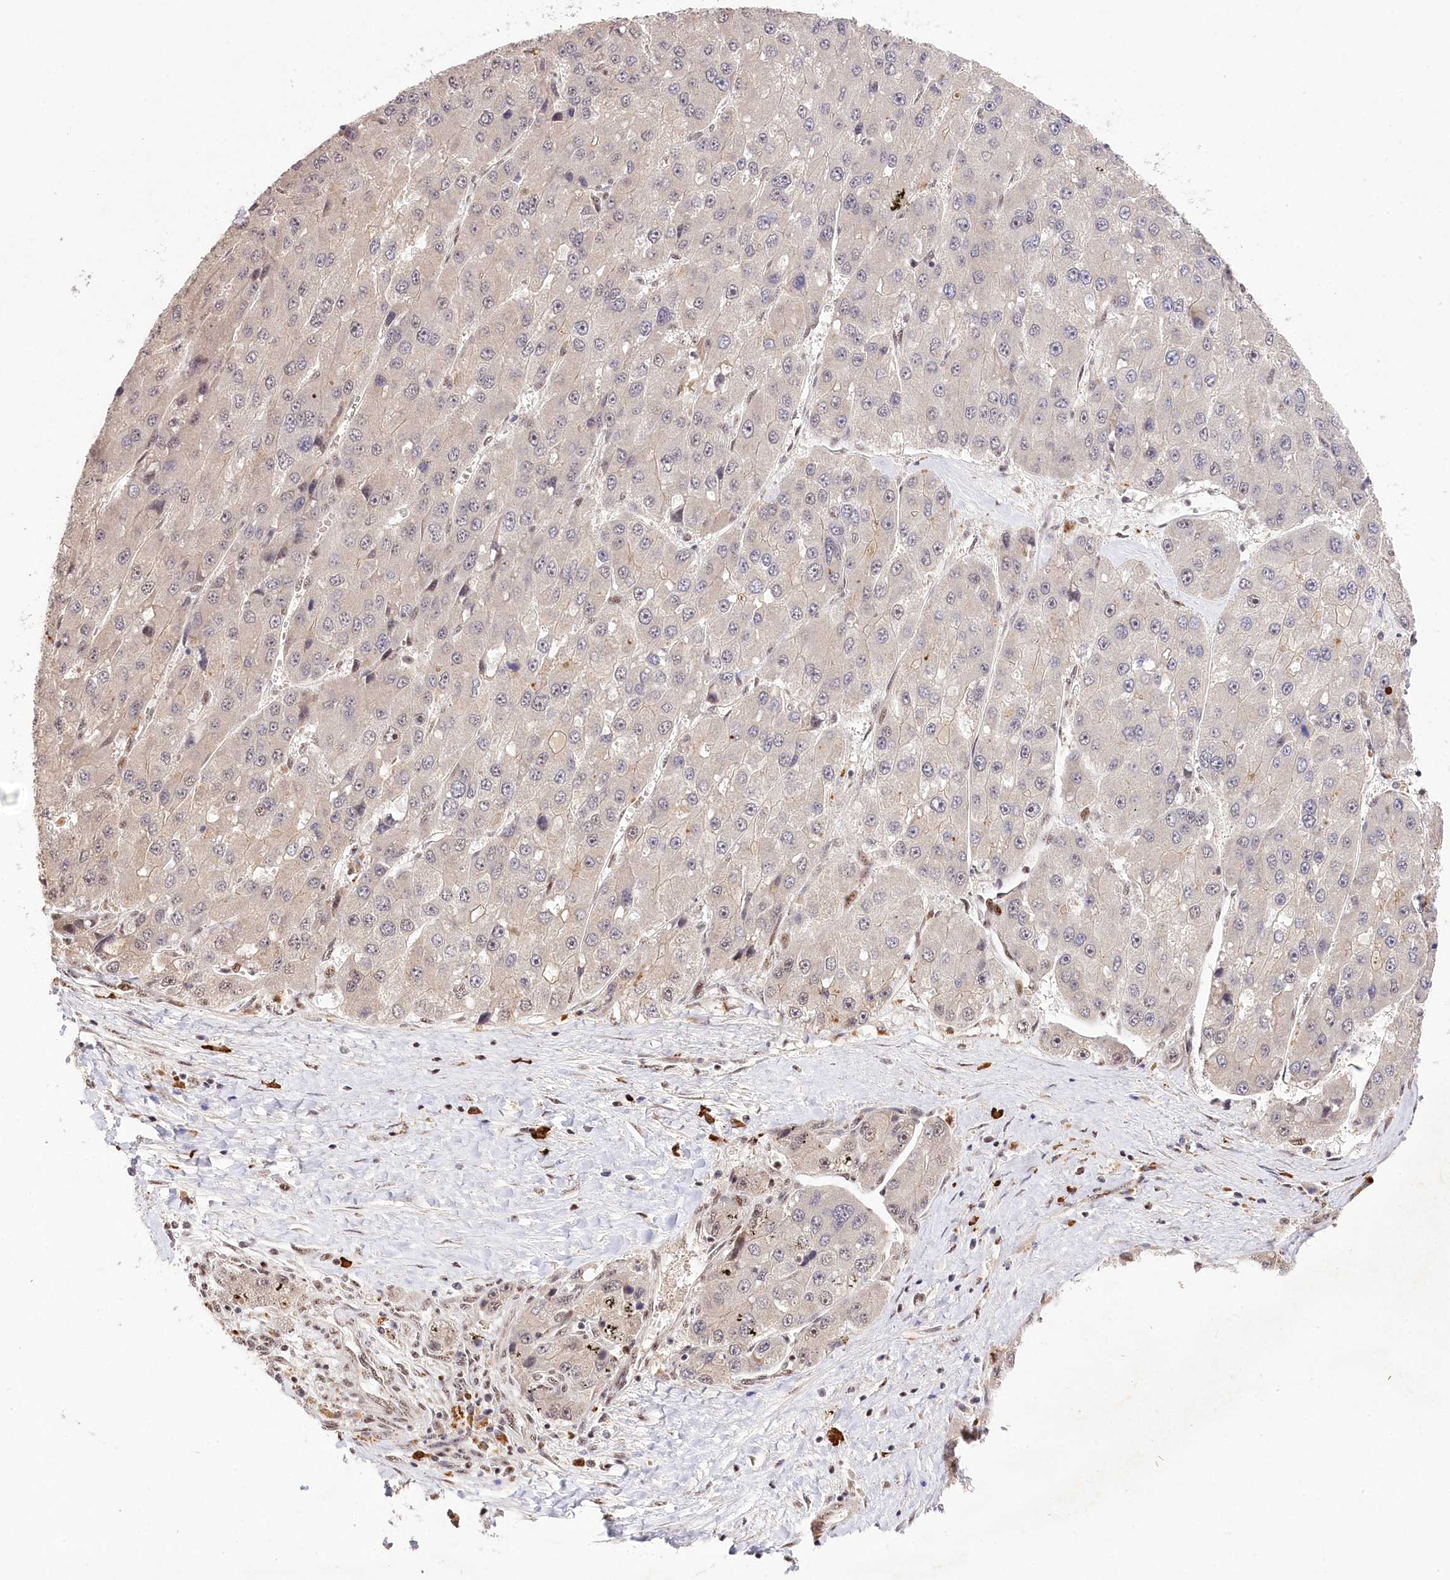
{"staining": {"intensity": "weak", "quantity": "<25%", "location": "nuclear"}, "tissue": "liver cancer", "cell_type": "Tumor cells", "image_type": "cancer", "snomed": [{"axis": "morphology", "description": "Carcinoma, Hepatocellular, NOS"}, {"axis": "topography", "description": "Liver"}], "caption": "Tumor cells are negative for brown protein staining in liver cancer. (Immunohistochemistry (ihc), brightfield microscopy, high magnification).", "gene": "PYROXD1", "patient": {"sex": "female", "age": 73}}